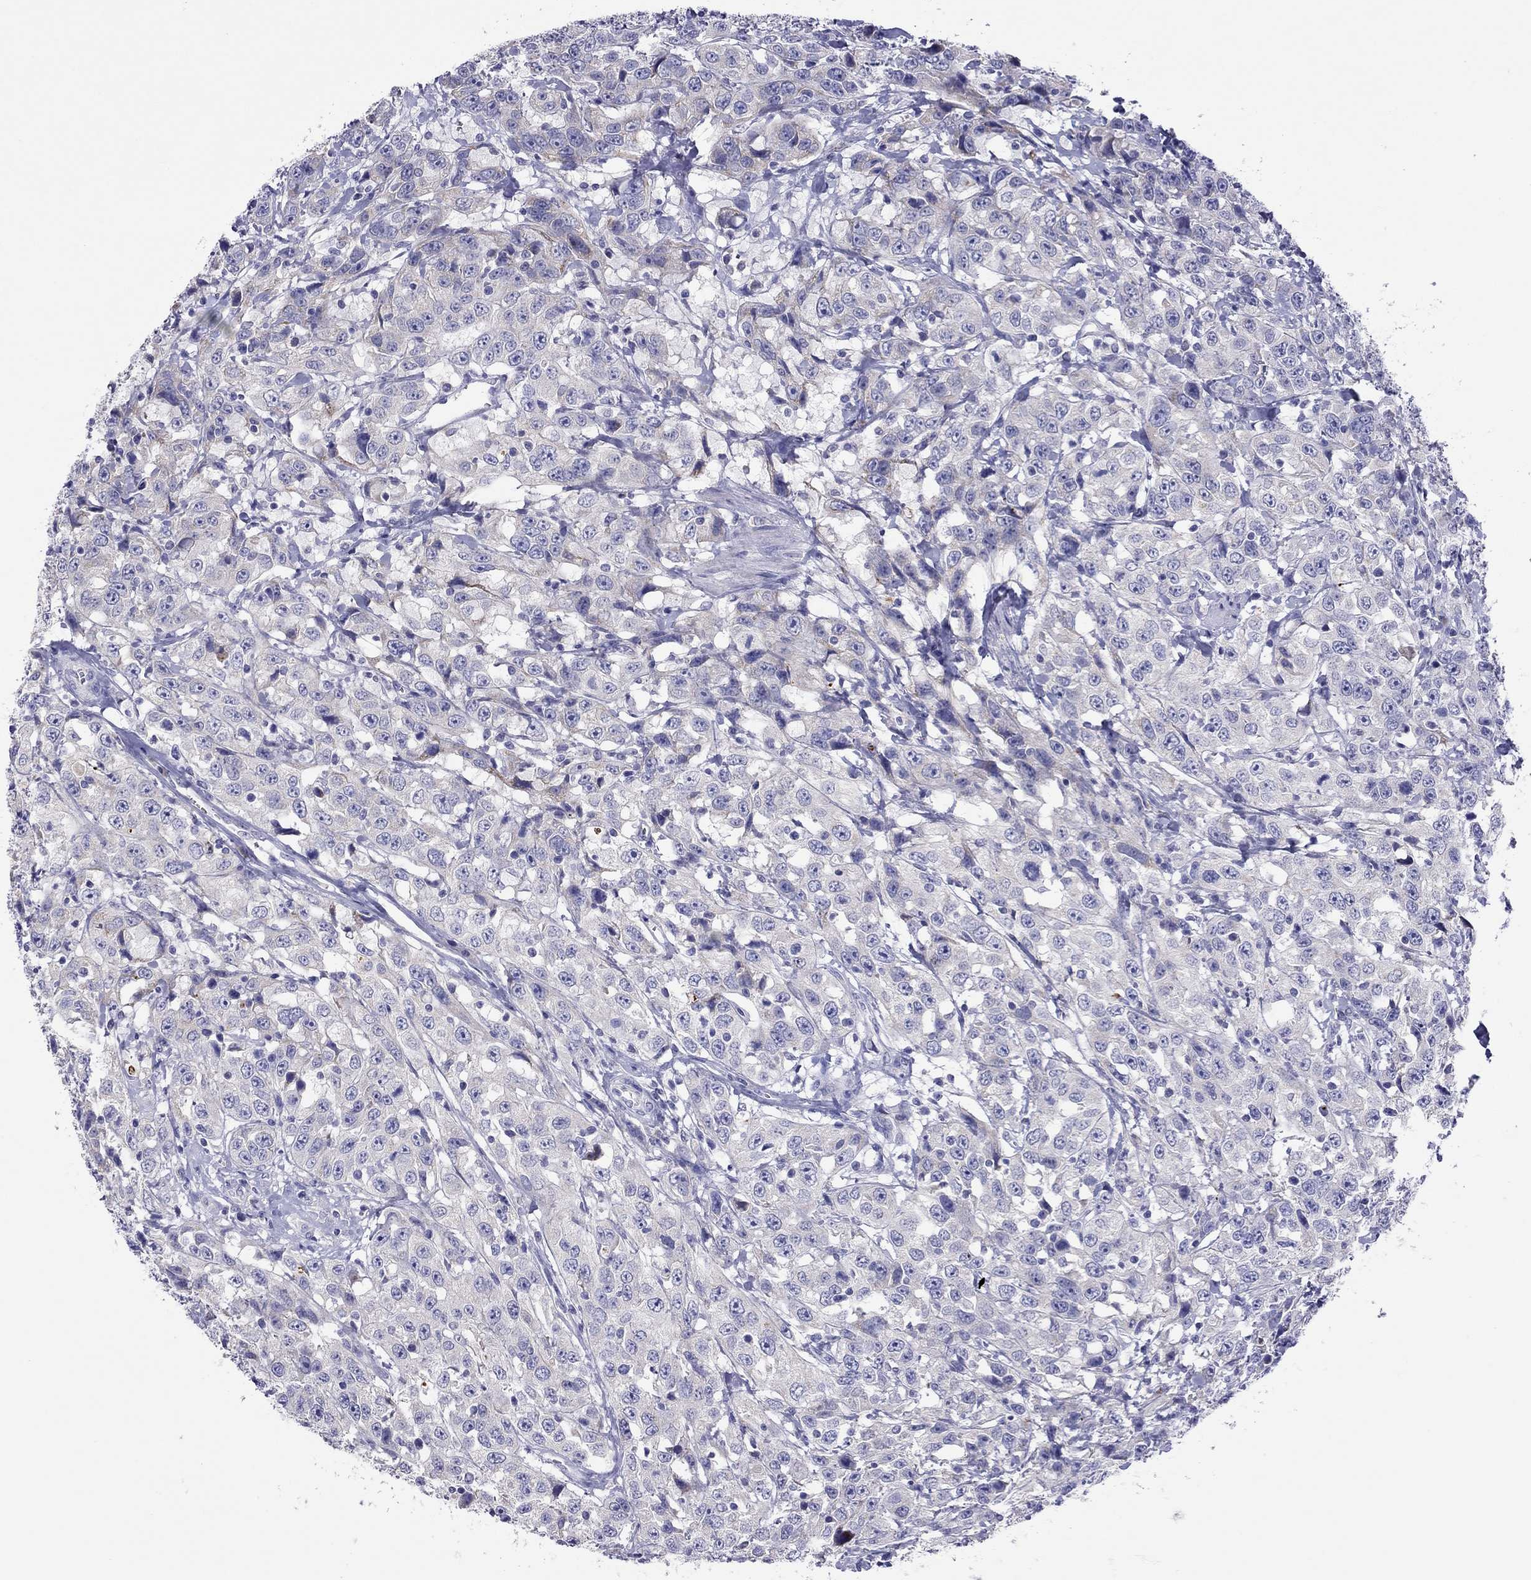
{"staining": {"intensity": "negative", "quantity": "none", "location": "none"}, "tissue": "urothelial cancer", "cell_type": "Tumor cells", "image_type": "cancer", "snomed": [{"axis": "morphology", "description": "Urothelial carcinoma, NOS"}, {"axis": "morphology", "description": "Urothelial carcinoma, High grade"}, {"axis": "topography", "description": "Urinary bladder"}], "caption": "Urothelial cancer stained for a protein using immunohistochemistry (IHC) exhibits no staining tumor cells.", "gene": "COL9A1", "patient": {"sex": "female", "age": 73}}